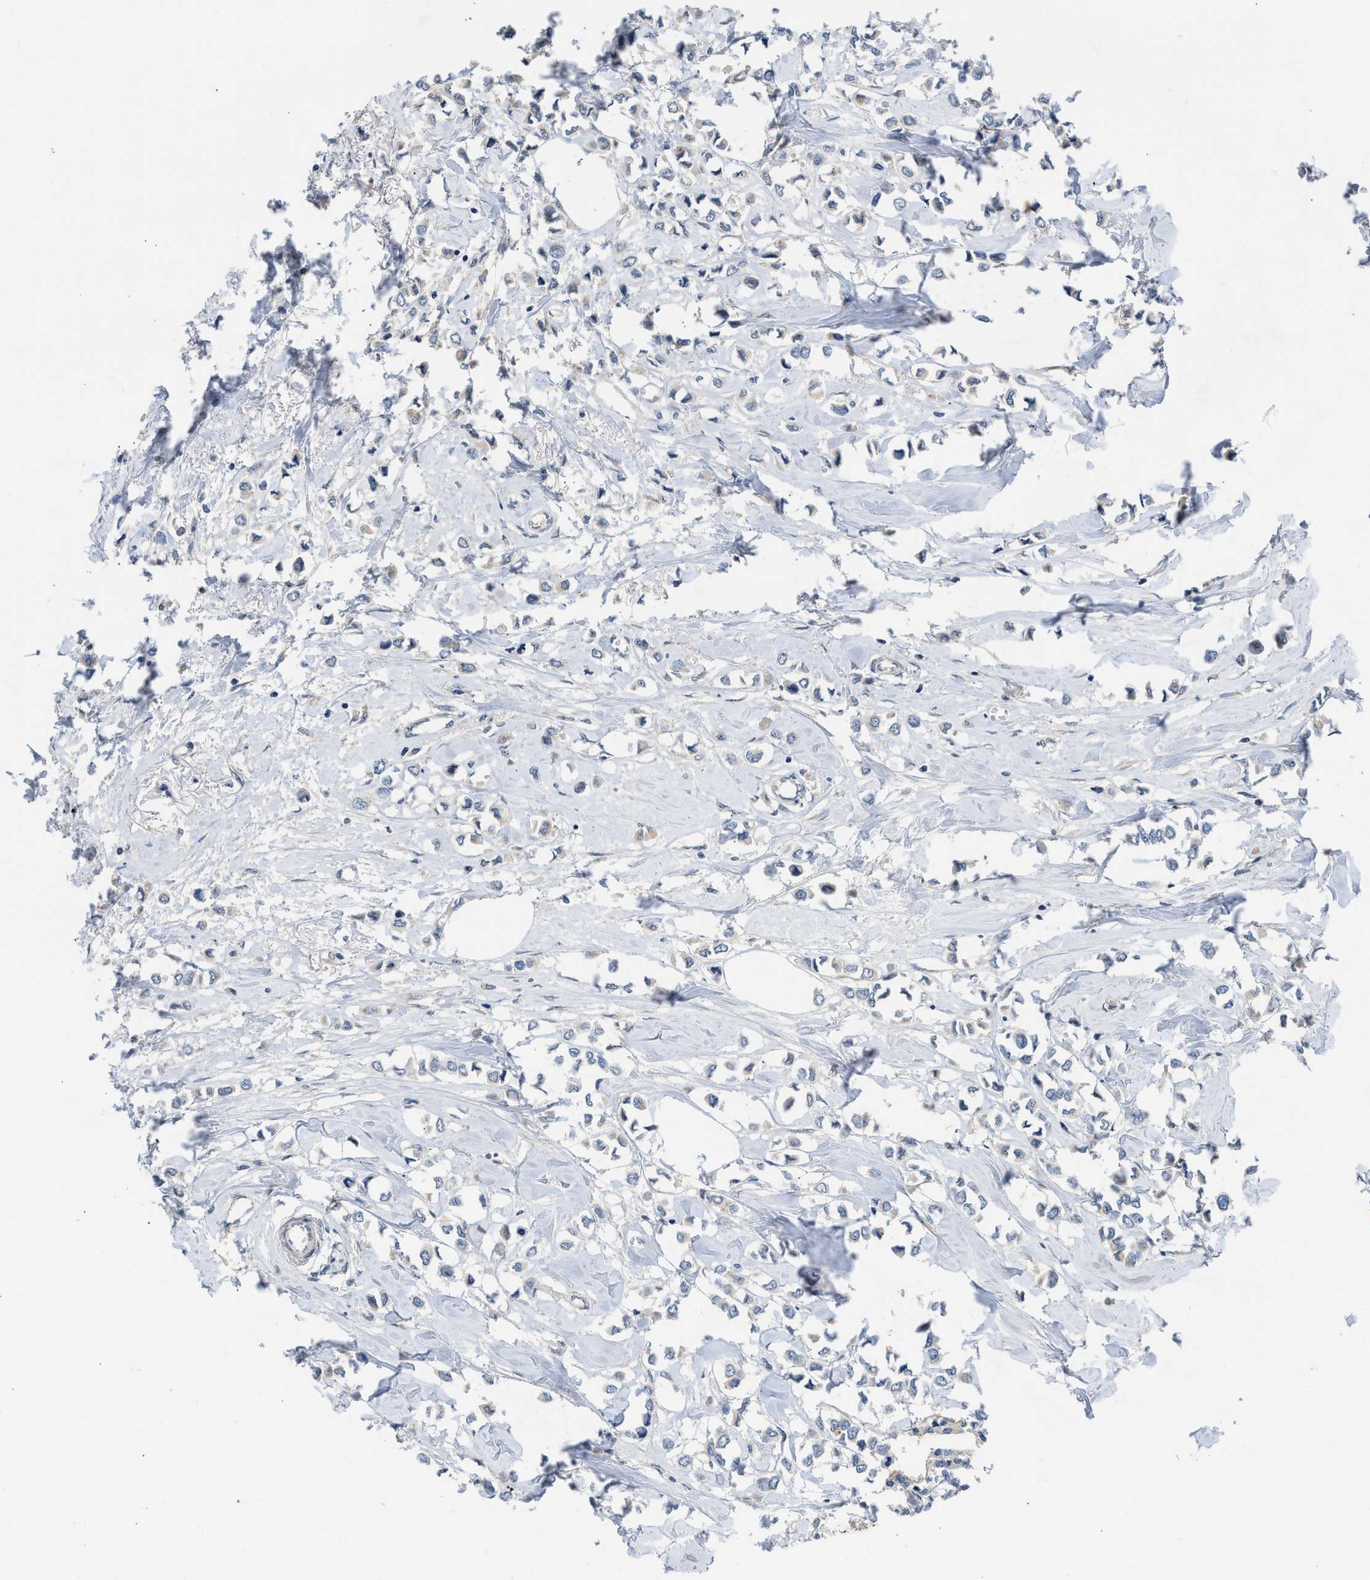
{"staining": {"intensity": "negative", "quantity": "none", "location": "none"}, "tissue": "breast cancer", "cell_type": "Tumor cells", "image_type": "cancer", "snomed": [{"axis": "morphology", "description": "Lobular carcinoma"}, {"axis": "topography", "description": "Breast"}], "caption": "DAB (3,3'-diaminobenzidine) immunohistochemical staining of human lobular carcinoma (breast) shows no significant positivity in tumor cells.", "gene": "TERF2IP", "patient": {"sex": "female", "age": 51}}